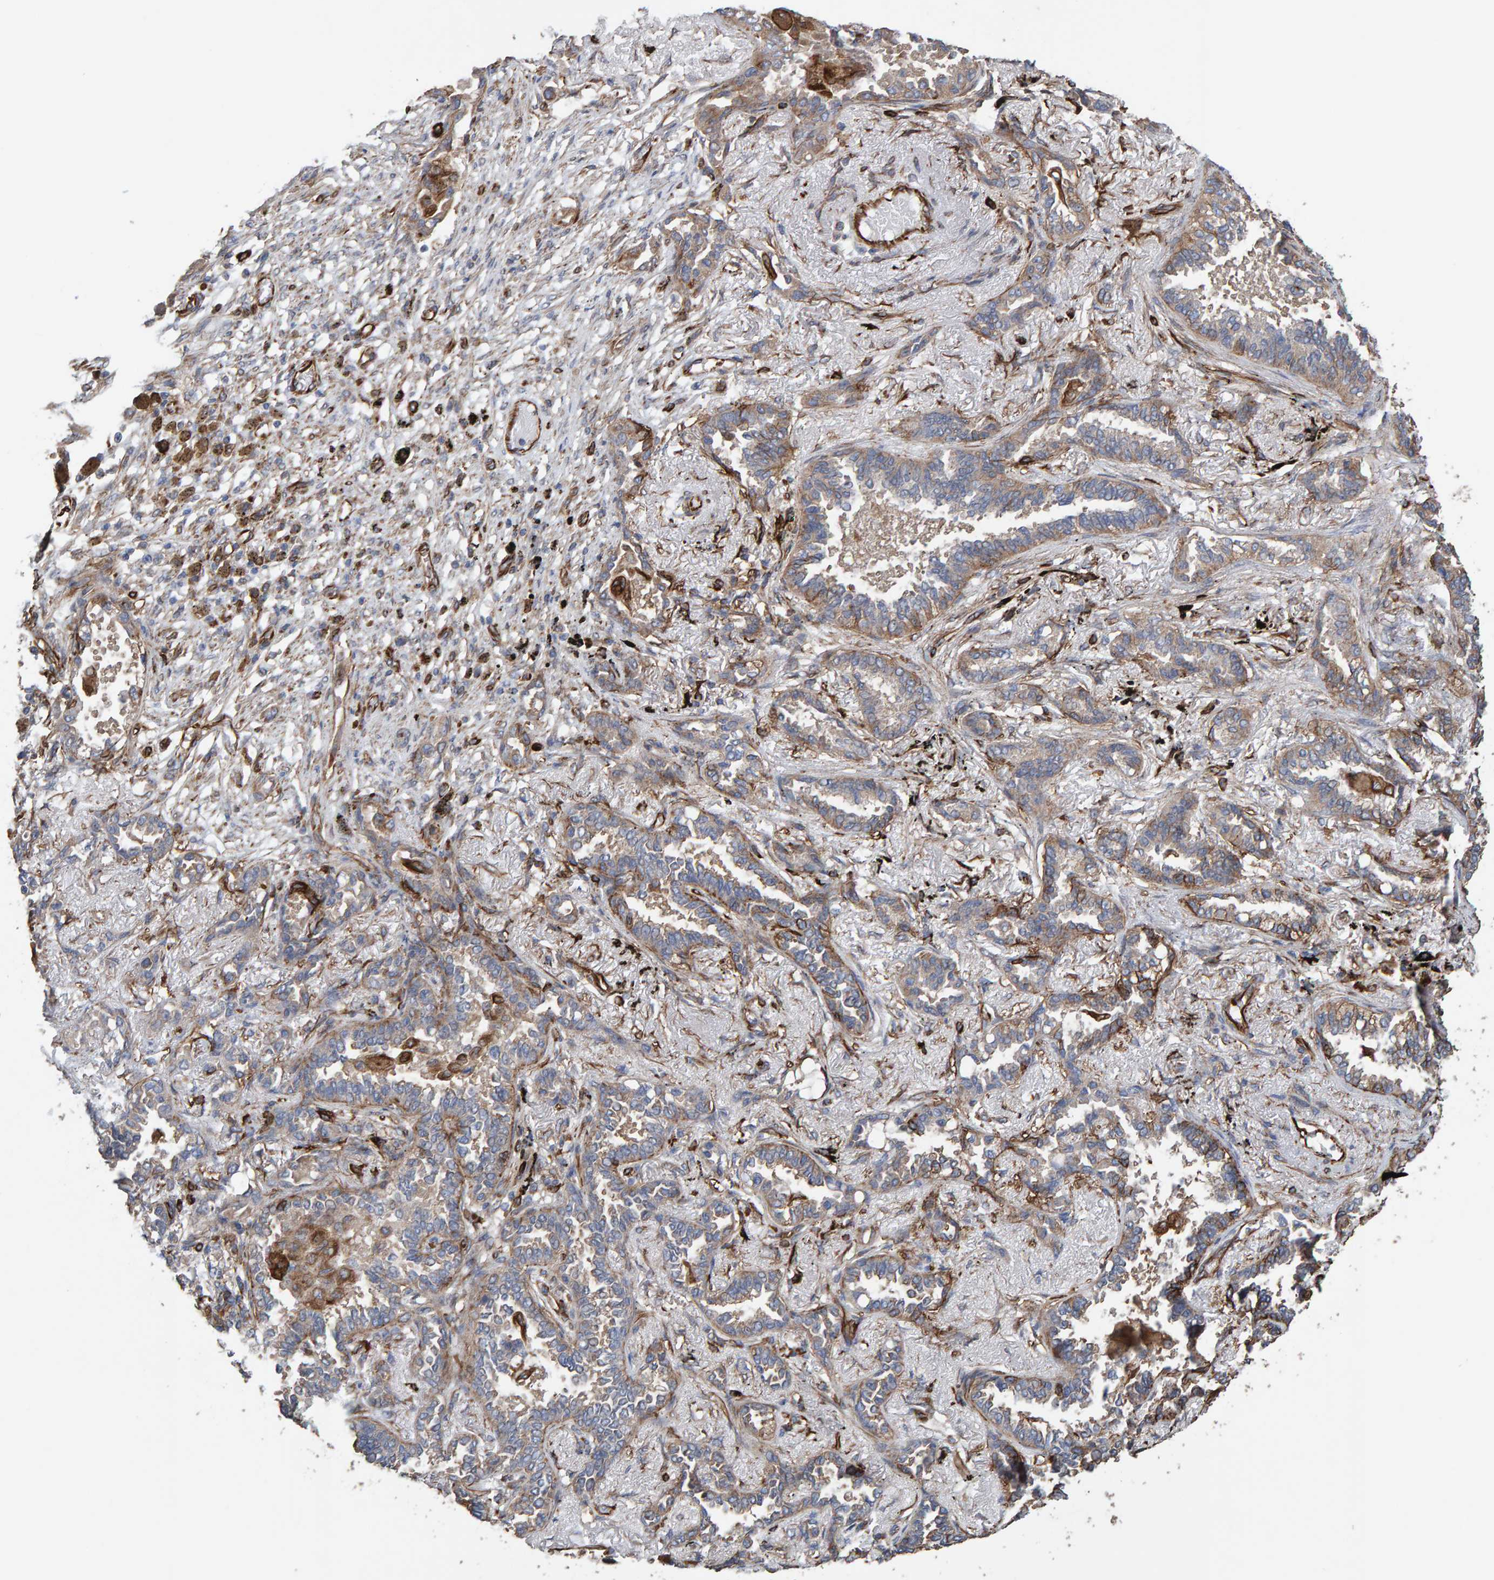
{"staining": {"intensity": "weak", "quantity": ">75%", "location": "cytoplasmic/membranous"}, "tissue": "lung cancer", "cell_type": "Tumor cells", "image_type": "cancer", "snomed": [{"axis": "morphology", "description": "Adenocarcinoma, NOS"}, {"axis": "topography", "description": "Lung"}], "caption": "Immunohistochemical staining of human lung adenocarcinoma reveals weak cytoplasmic/membranous protein positivity in approximately >75% of tumor cells.", "gene": "ZNF347", "patient": {"sex": "male", "age": 59}}